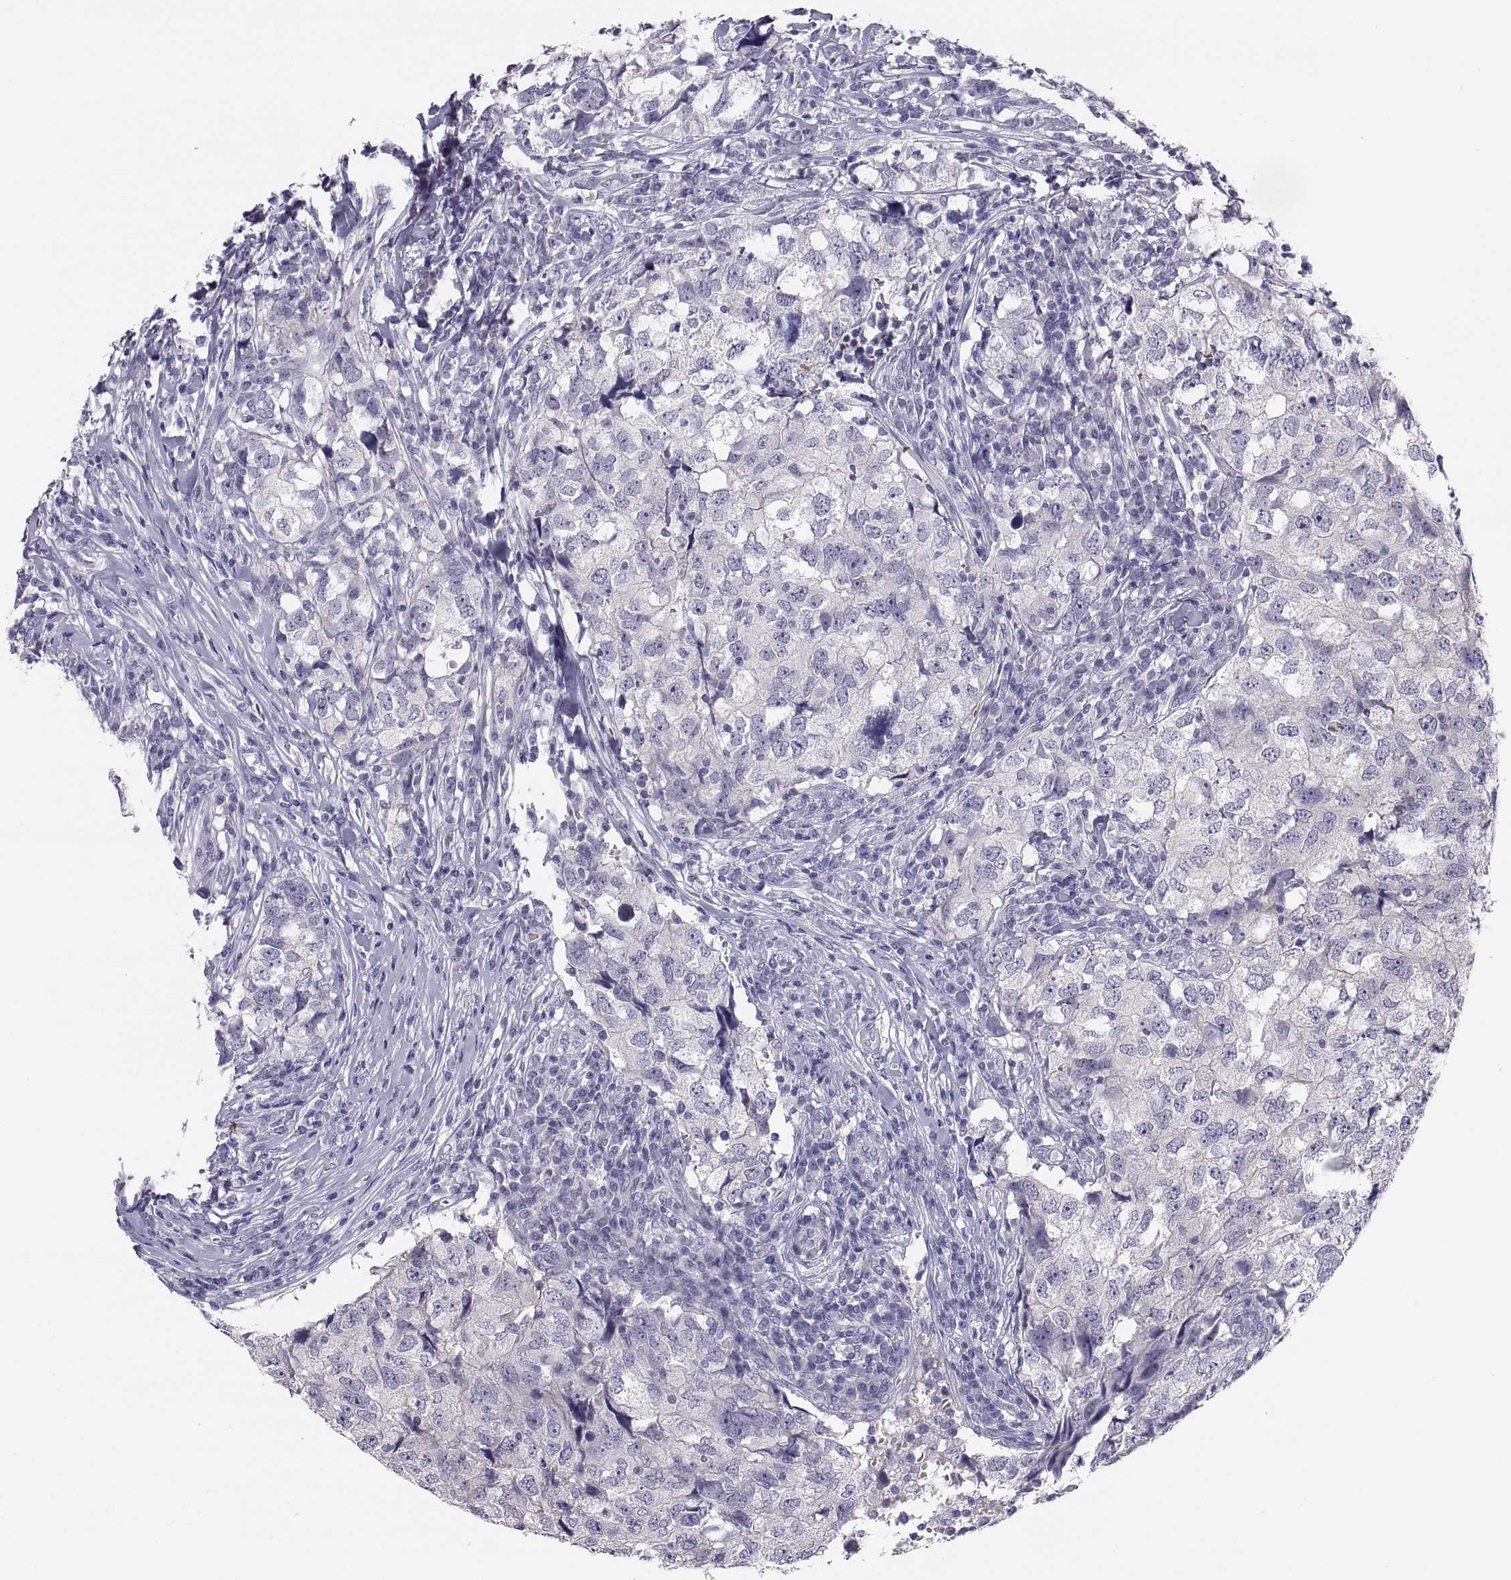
{"staining": {"intensity": "negative", "quantity": "none", "location": "none"}, "tissue": "breast cancer", "cell_type": "Tumor cells", "image_type": "cancer", "snomed": [{"axis": "morphology", "description": "Duct carcinoma"}, {"axis": "topography", "description": "Breast"}], "caption": "The immunohistochemistry (IHC) micrograph has no significant staining in tumor cells of breast cancer (infiltrating ductal carcinoma) tissue.", "gene": "STRC", "patient": {"sex": "female", "age": 30}}